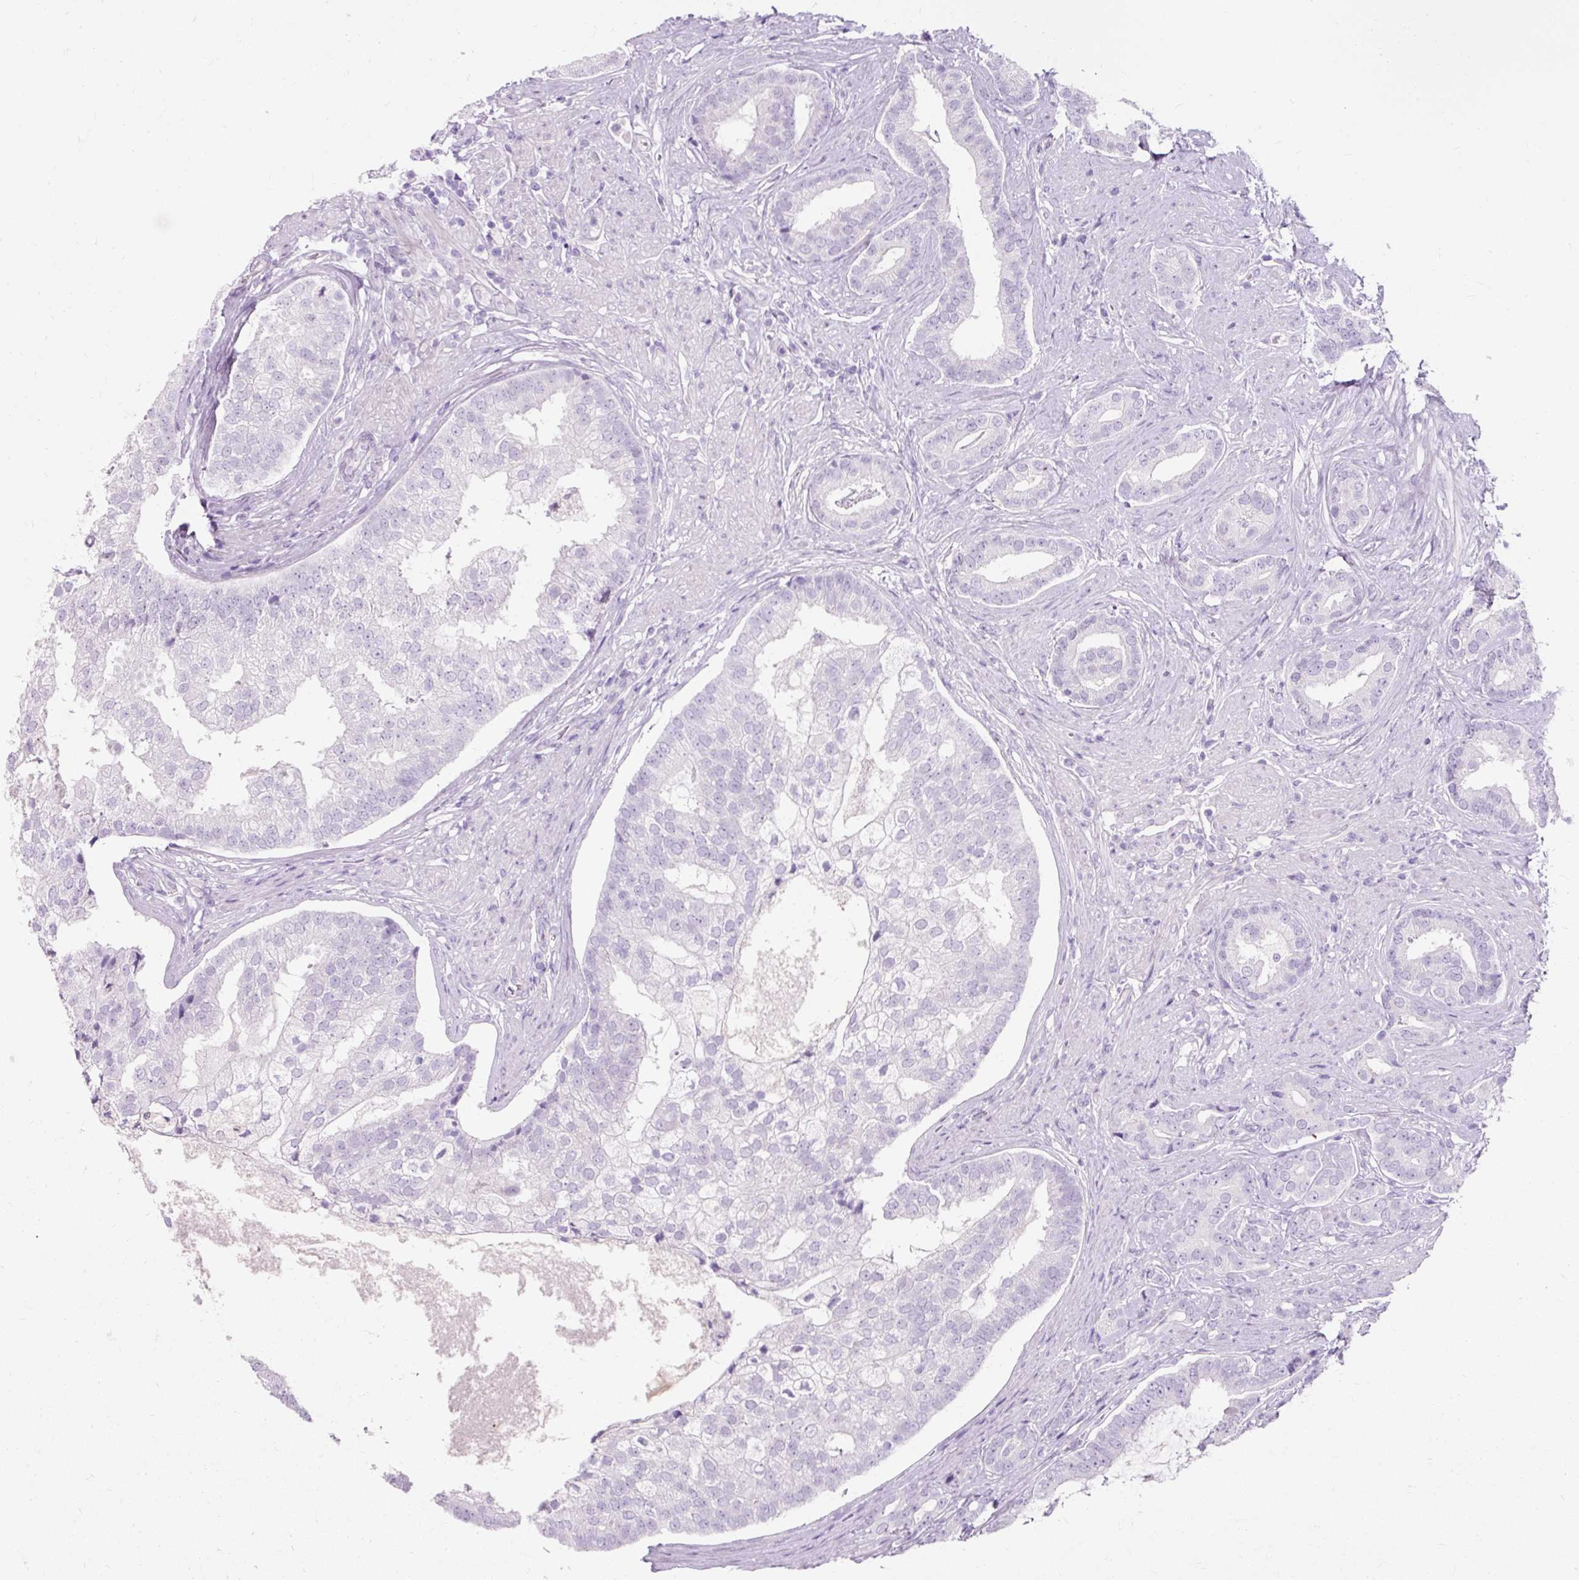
{"staining": {"intensity": "negative", "quantity": "none", "location": "none"}, "tissue": "prostate cancer", "cell_type": "Tumor cells", "image_type": "cancer", "snomed": [{"axis": "morphology", "description": "Adenocarcinoma, High grade"}, {"axis": "topography", "description": "Prostate"}], "caption": "Human prostate cancer stained for a protein using immunohistochemistry (IHC) shows no expression in tumor cells.", "gene": "TMEM213", "patient": {"sex": "male", "age": 55}}